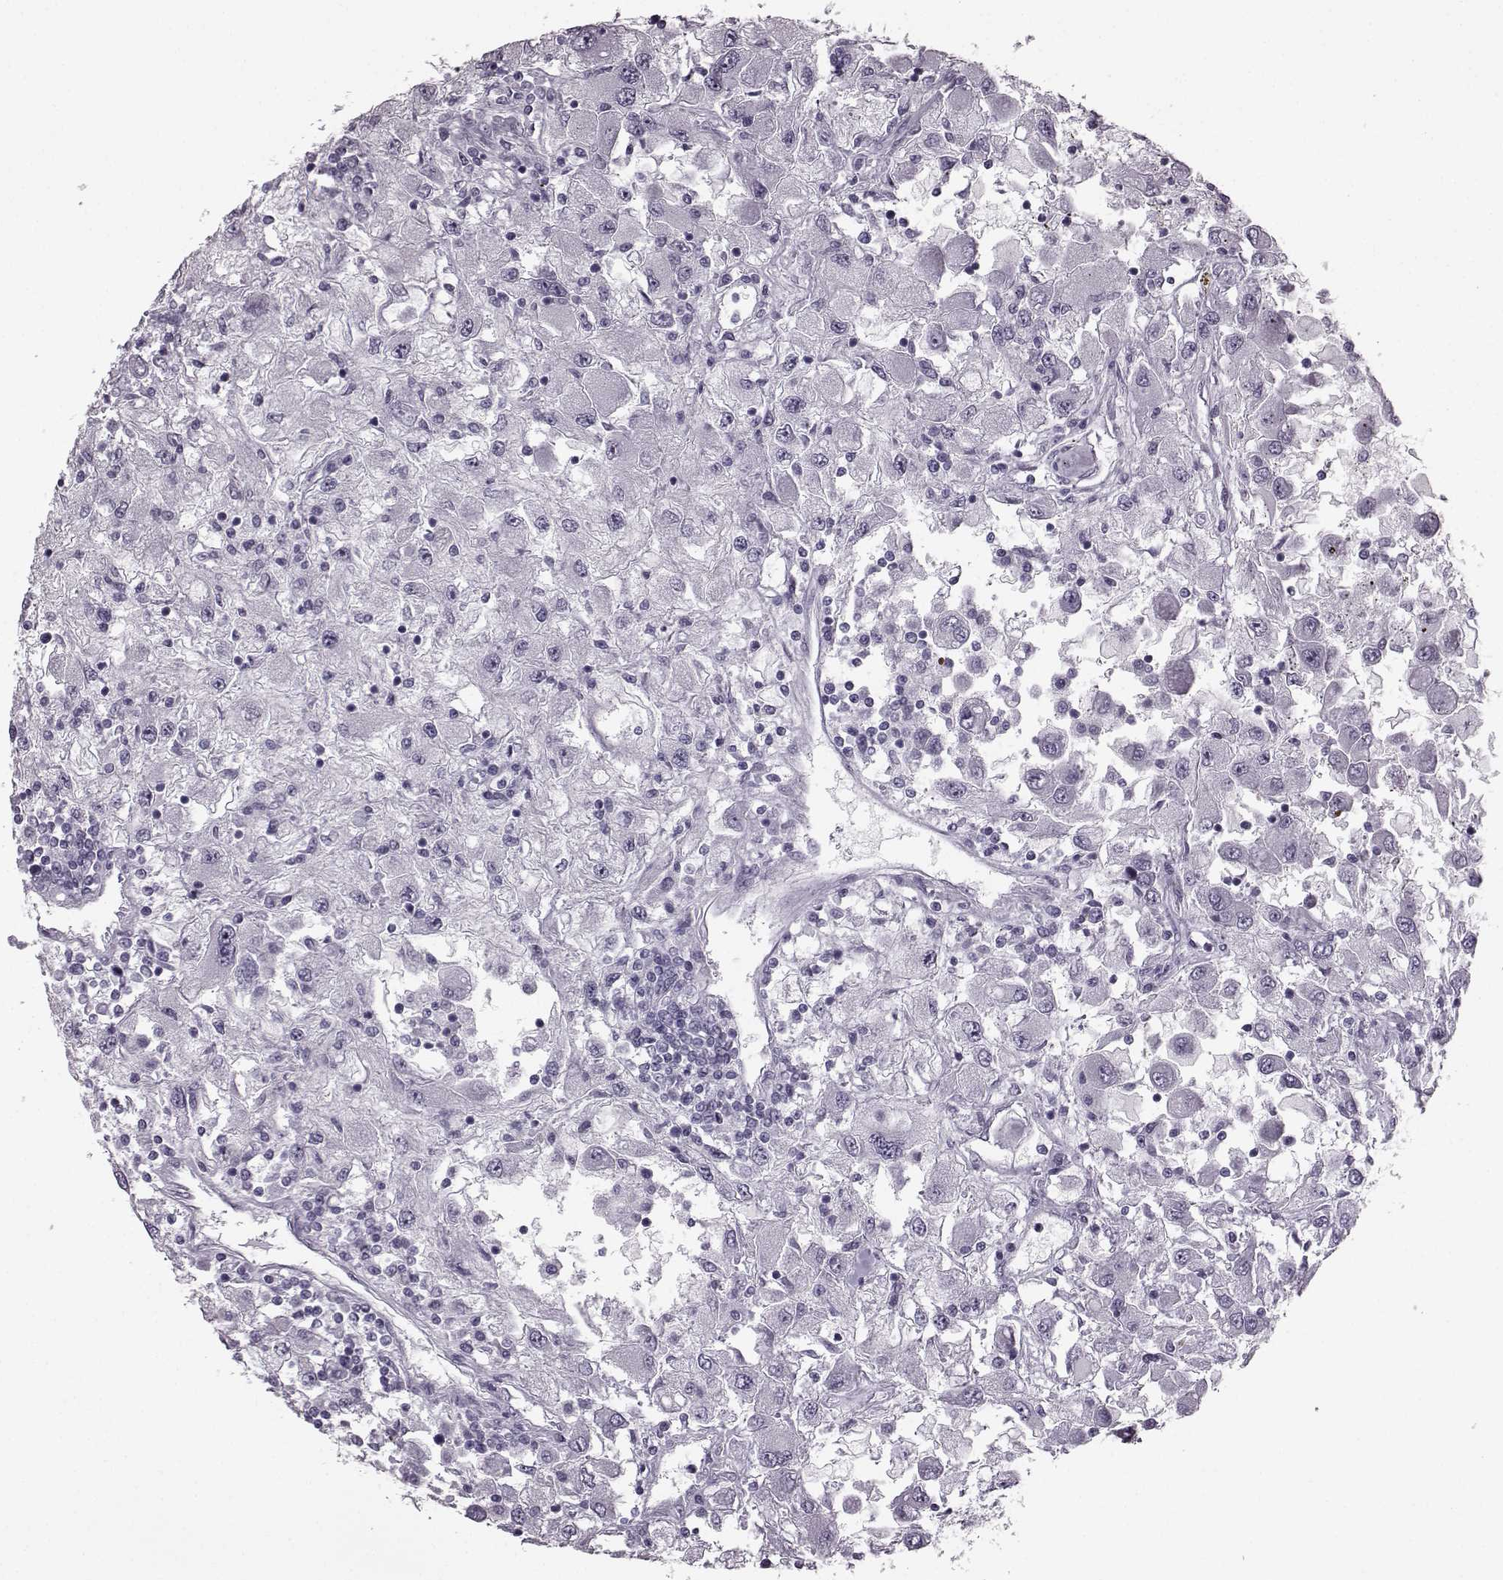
{"staining": {"intensity": "negative", "quantity": "none", "location": "none"}, "tissue": "renal cancer", "cell_type": "Tumor cells", "image_type": "cancer", "snomed": [{"axis": "morphology", "description": "Adenocarcinoma, NOS"}, {"axis": "topography", "description": "Kidney"}], "caption": "IHC micrograph of renal adenocarcinoma stained for a protein (brown), which reveals no expression in tumor cells. The staining was performed using DAB (3,3'-diaminobenzidine) to visualize the protein expression in brown, while the nuclei were stained in blue with hematoxylin (Magnification: 20x).", "gene": "JSRP1", "patient": {"sex": "female", "age": 67}}